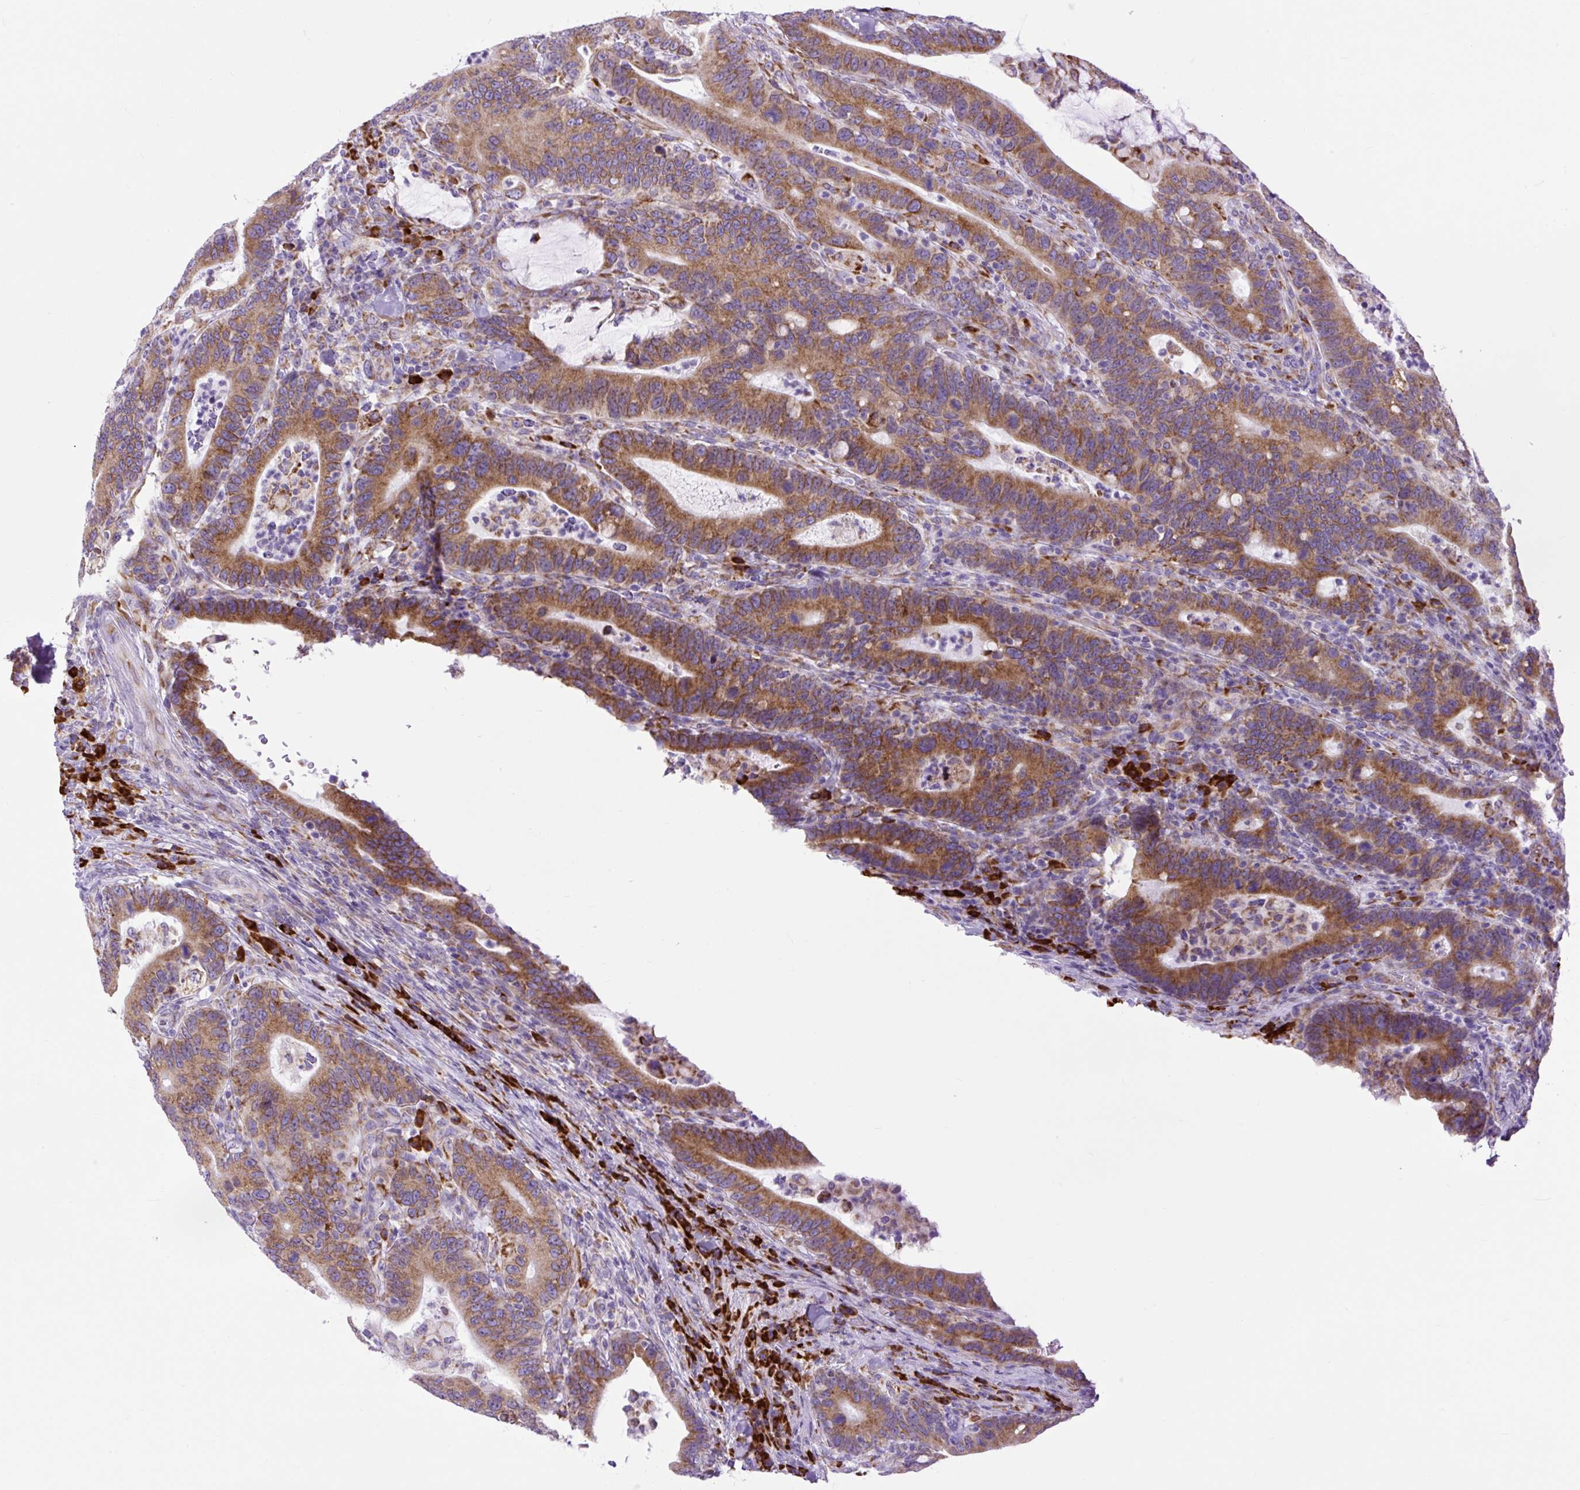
{"staining": {"intensity": "moderate", "quantity": ">75%", "location": "cytoplasmic/membranous"}, "tissue": "colorectal cancer", "cell_type": "Tumor cells", "image_type": "cancer", "snomed": [{"axis": "morphology", "description": "Adenocarcinoma, NOS"}, {"axis": "topography", "description": "Colon"}], "caption": "About >75% of tumor cells in colorectal cancer demonstrate moderate cytoplasmic/membranous protein positivity as visualized by brown immunohistochemical staining.", "gene": "DDOST", "patient": {"sex": "female", "age": 66}}